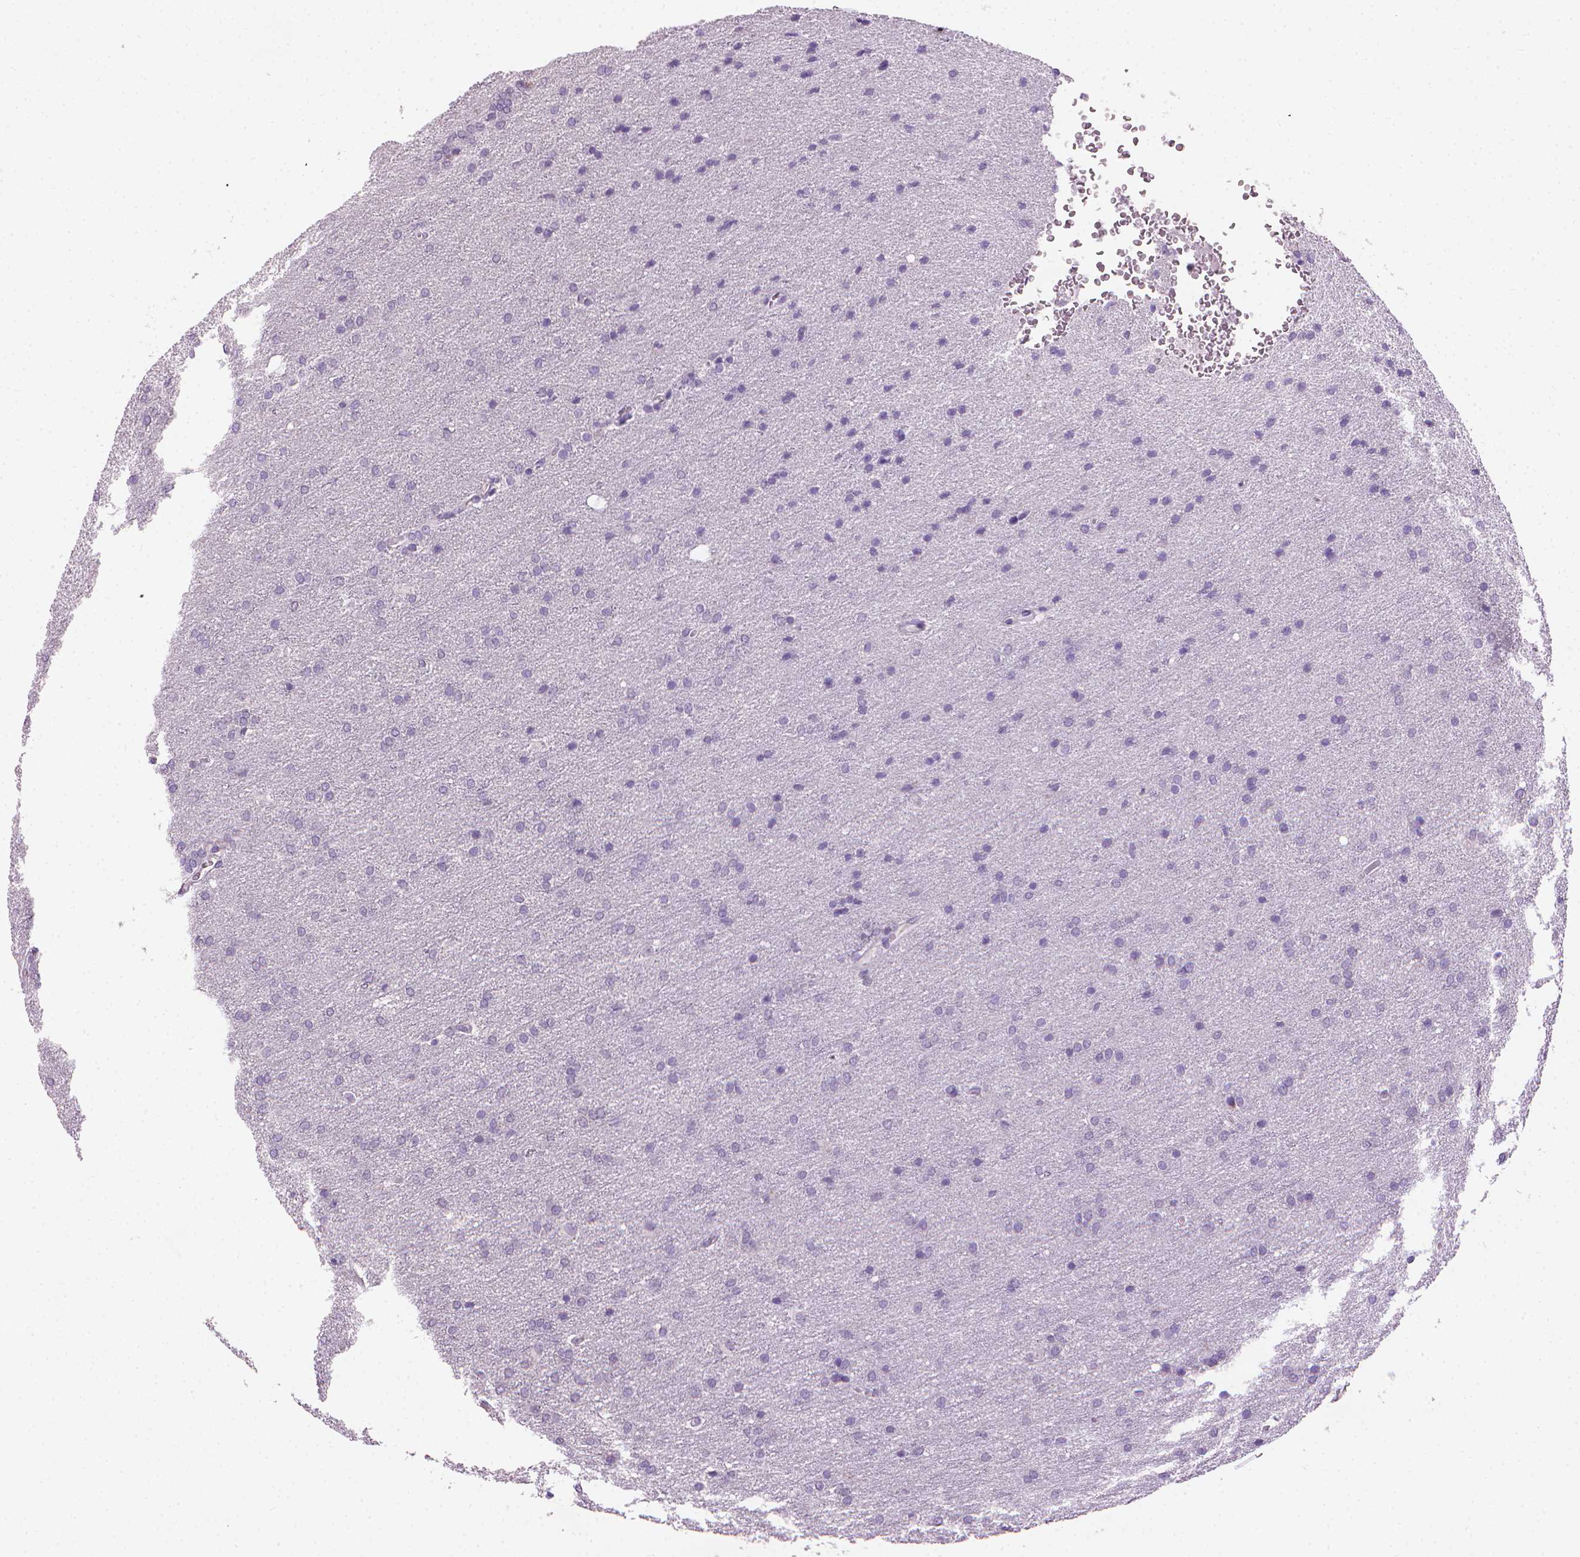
{"staining": {"intensity": "negative", "quantity": "none", "location": "none"}, "tissue": "glioma", "cell_type": "Tumor cells", "image_type": "cancer", "snomed": [{"axis": "morphology", "description": "Glioma, malignant, Low grade"}, {"axis": "topography", "description": "Brain"}], "caption": "The IHC photomicrograph has no significant expression in tumor cells of glioma tissue.", "gene": "MLANA", "patient": {"sex": "female", "age": 32}}